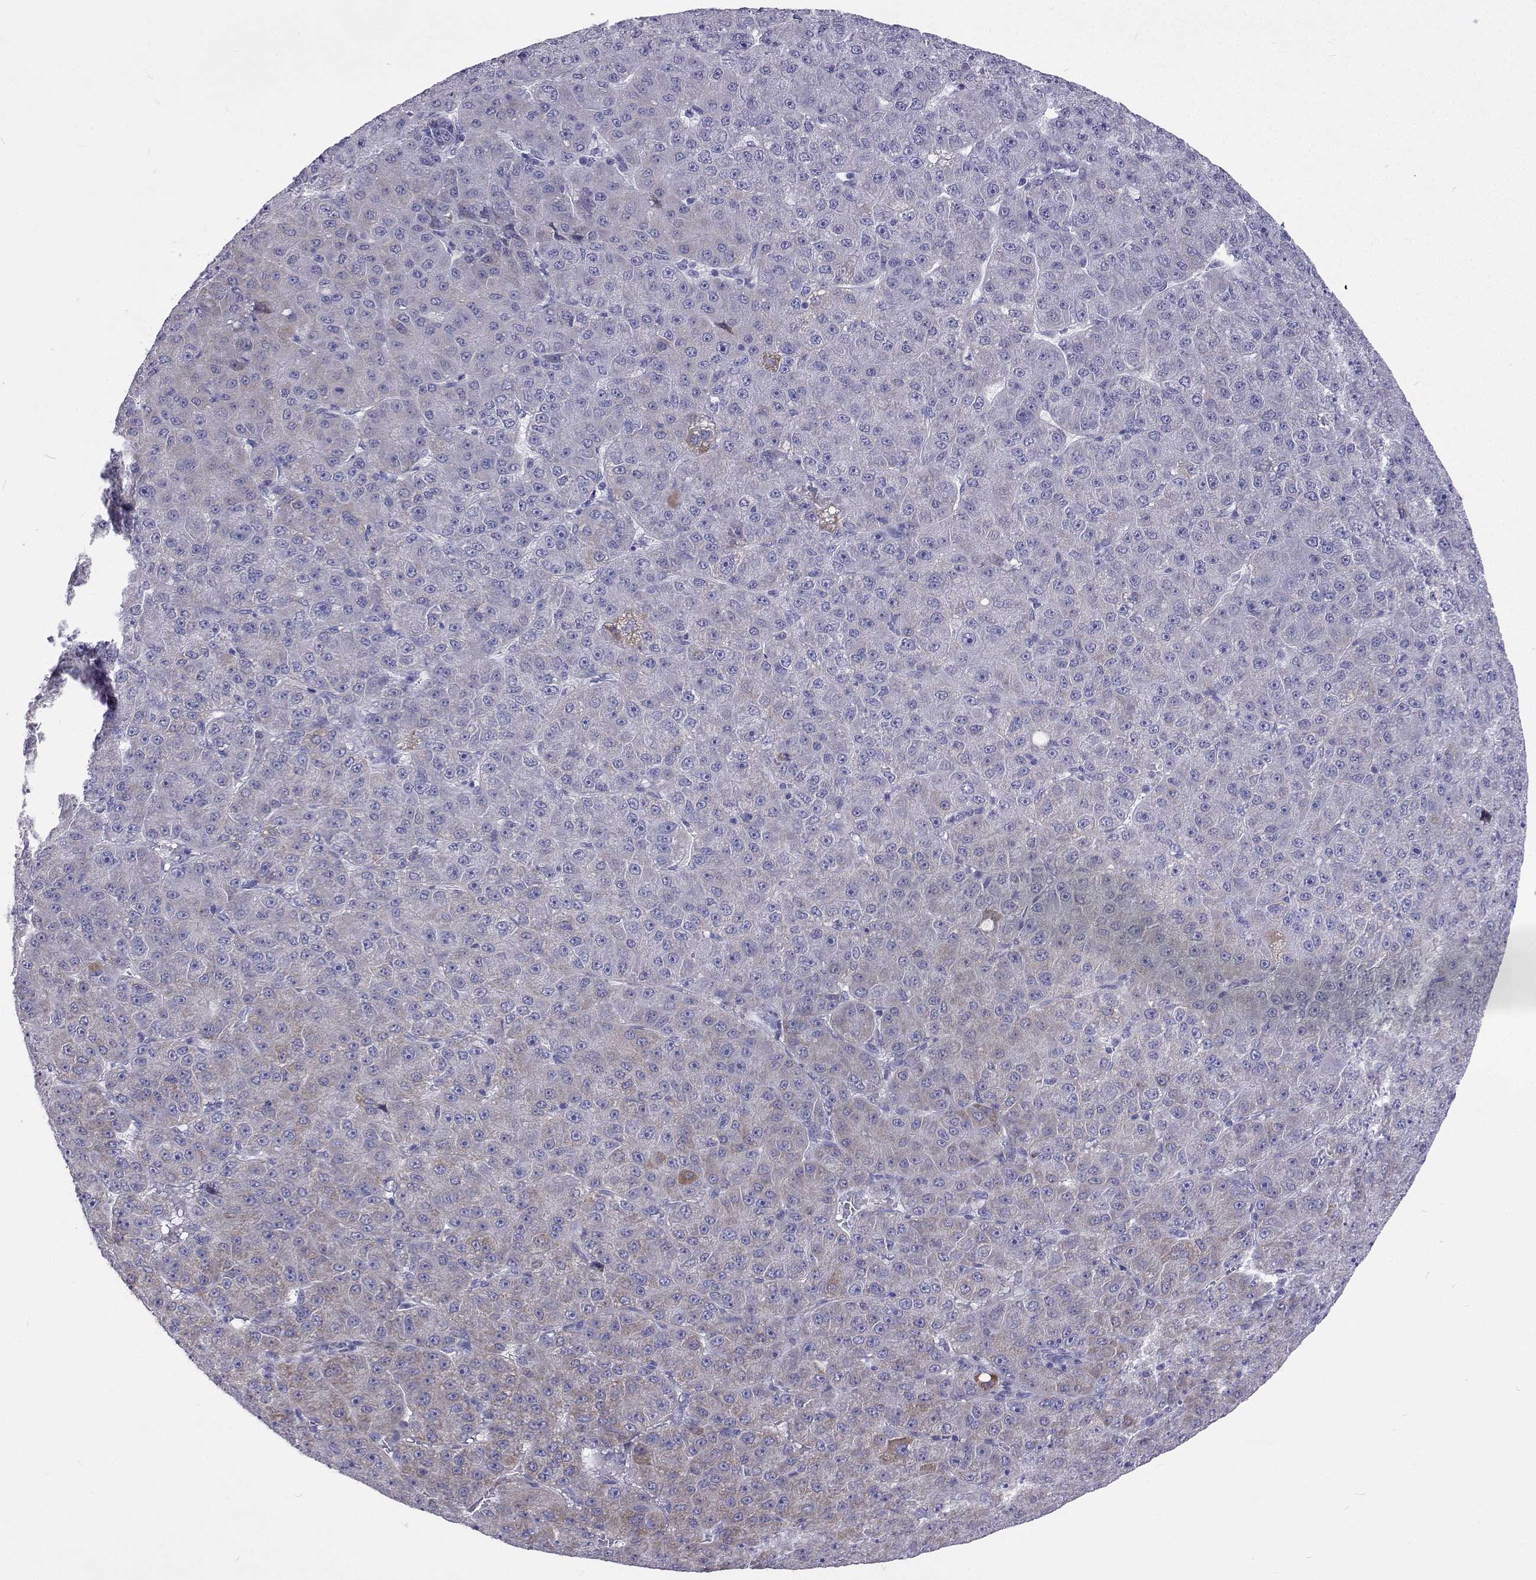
{"staining": {"intensity": "negative", "quantity": "none", "location": "none"}, "tissue": "liver cancer", "cell_type": "Tumor cells", "image_type": "cancer", "snomed": [{"axis": "morphology", "description": "Carcinoma, Hepatocellular, NOS"}, {"axis": "topography", "description": "Liver"}], "caption": "This is a image of IHC staining of hepatocellular carcinoma (liver), which shows no positivity in tumor cells.", "gene": "UMODL1", "patient": {"sex": "male", "age": 67}}